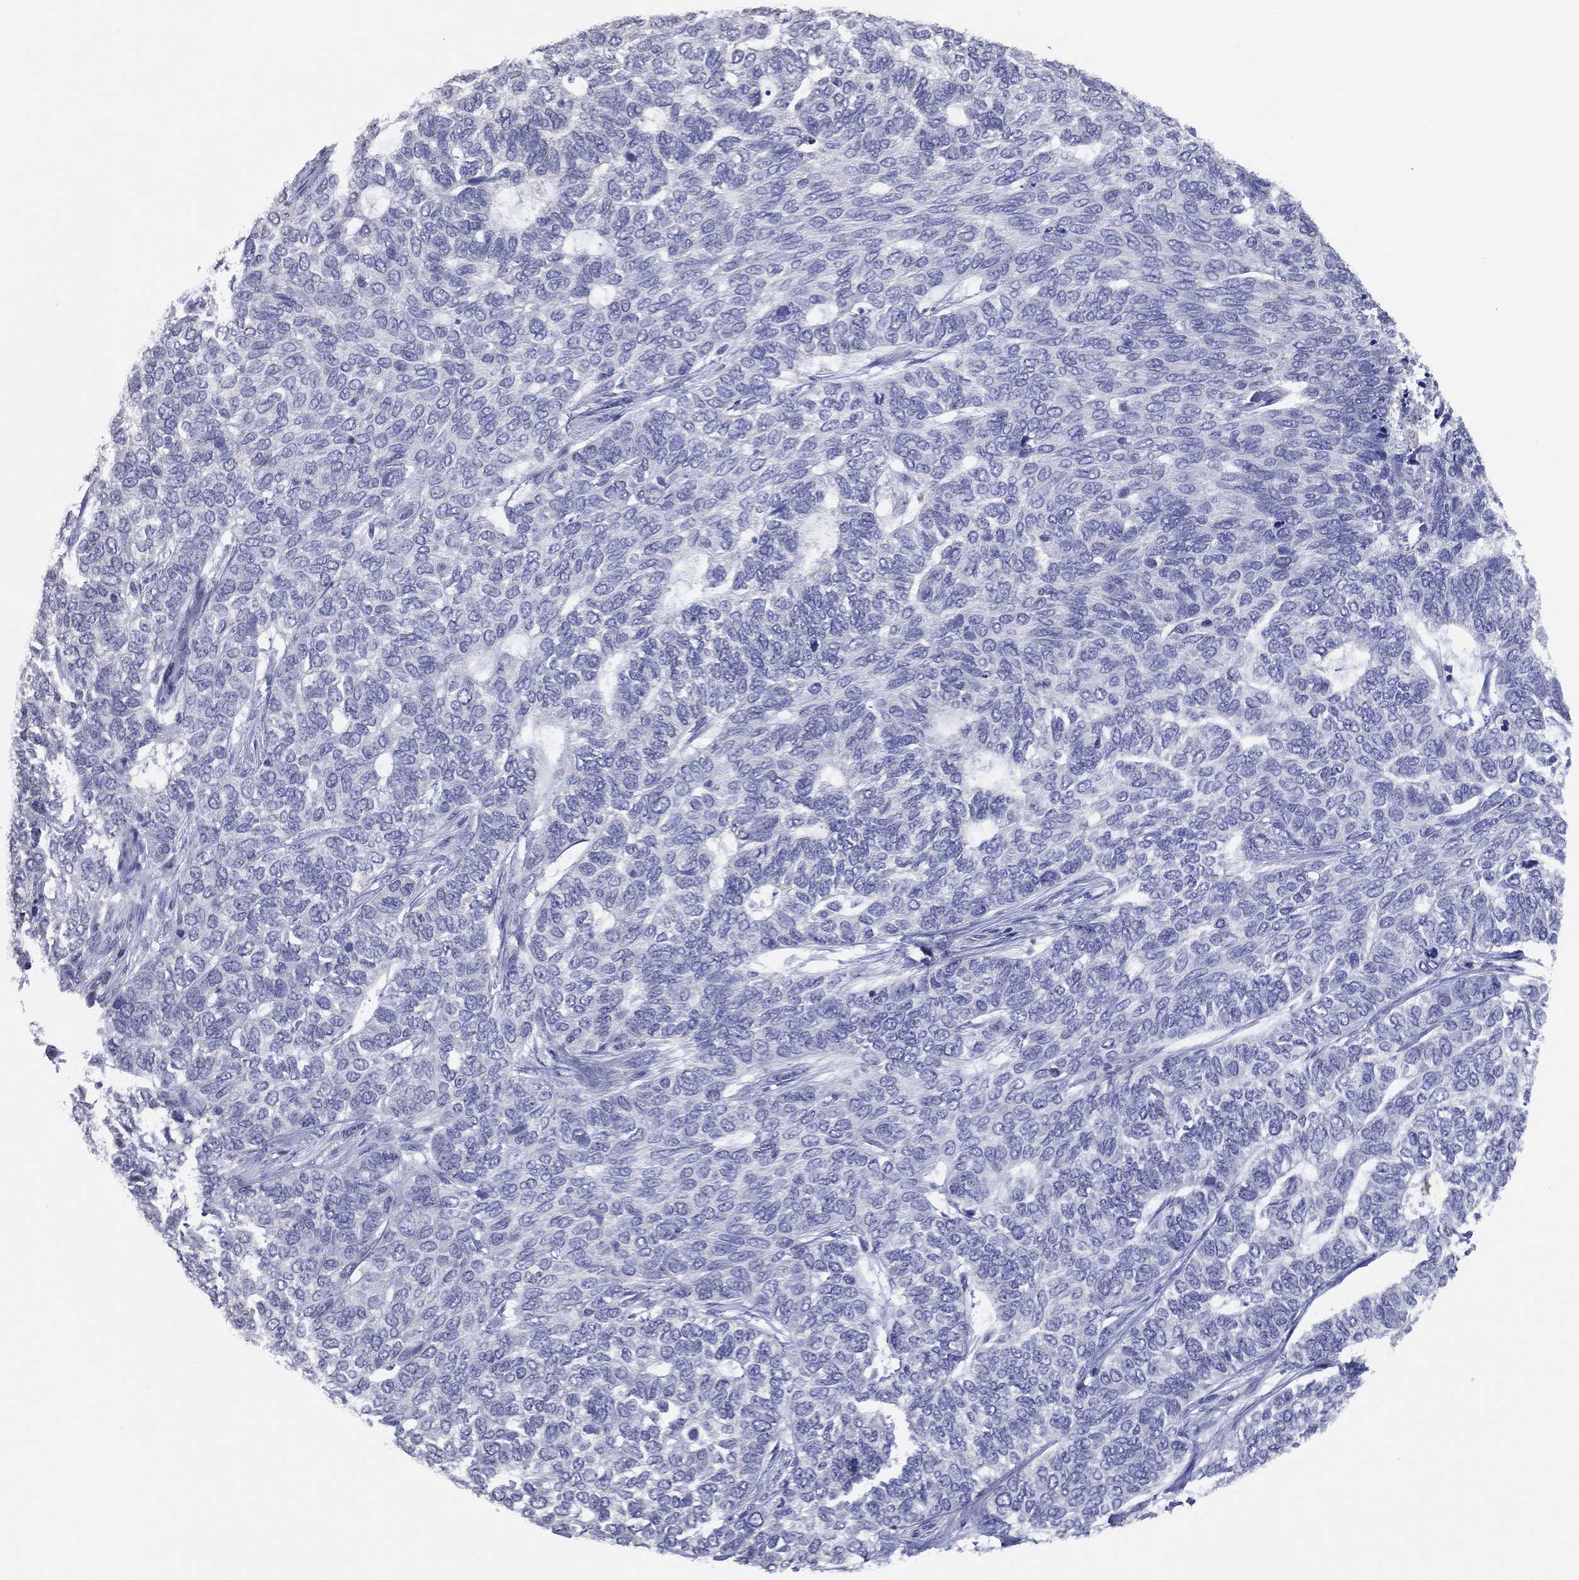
{"staining": {"intensity": "negative", "quantity": "none", "location": "none"}, "tissue": "skin cancer", "cell_type": "Tumor cells", "image_type": "cancer", "snomed": [{"axis": "morphology", "description": "Basal cell carcinoma"}, {"axis": "topography", "description": "Skin"}], "caption": "Immunohistochemistry of skin cancer (basal cell carcinoma) demonstrates no positivity in tumor cells. The staining is performed using DAB brown chromogen with nuclei counter-stained in using hematoxylin.", "gene": "TFAP2A", "patient": {"sex": "female", "age": 65}}